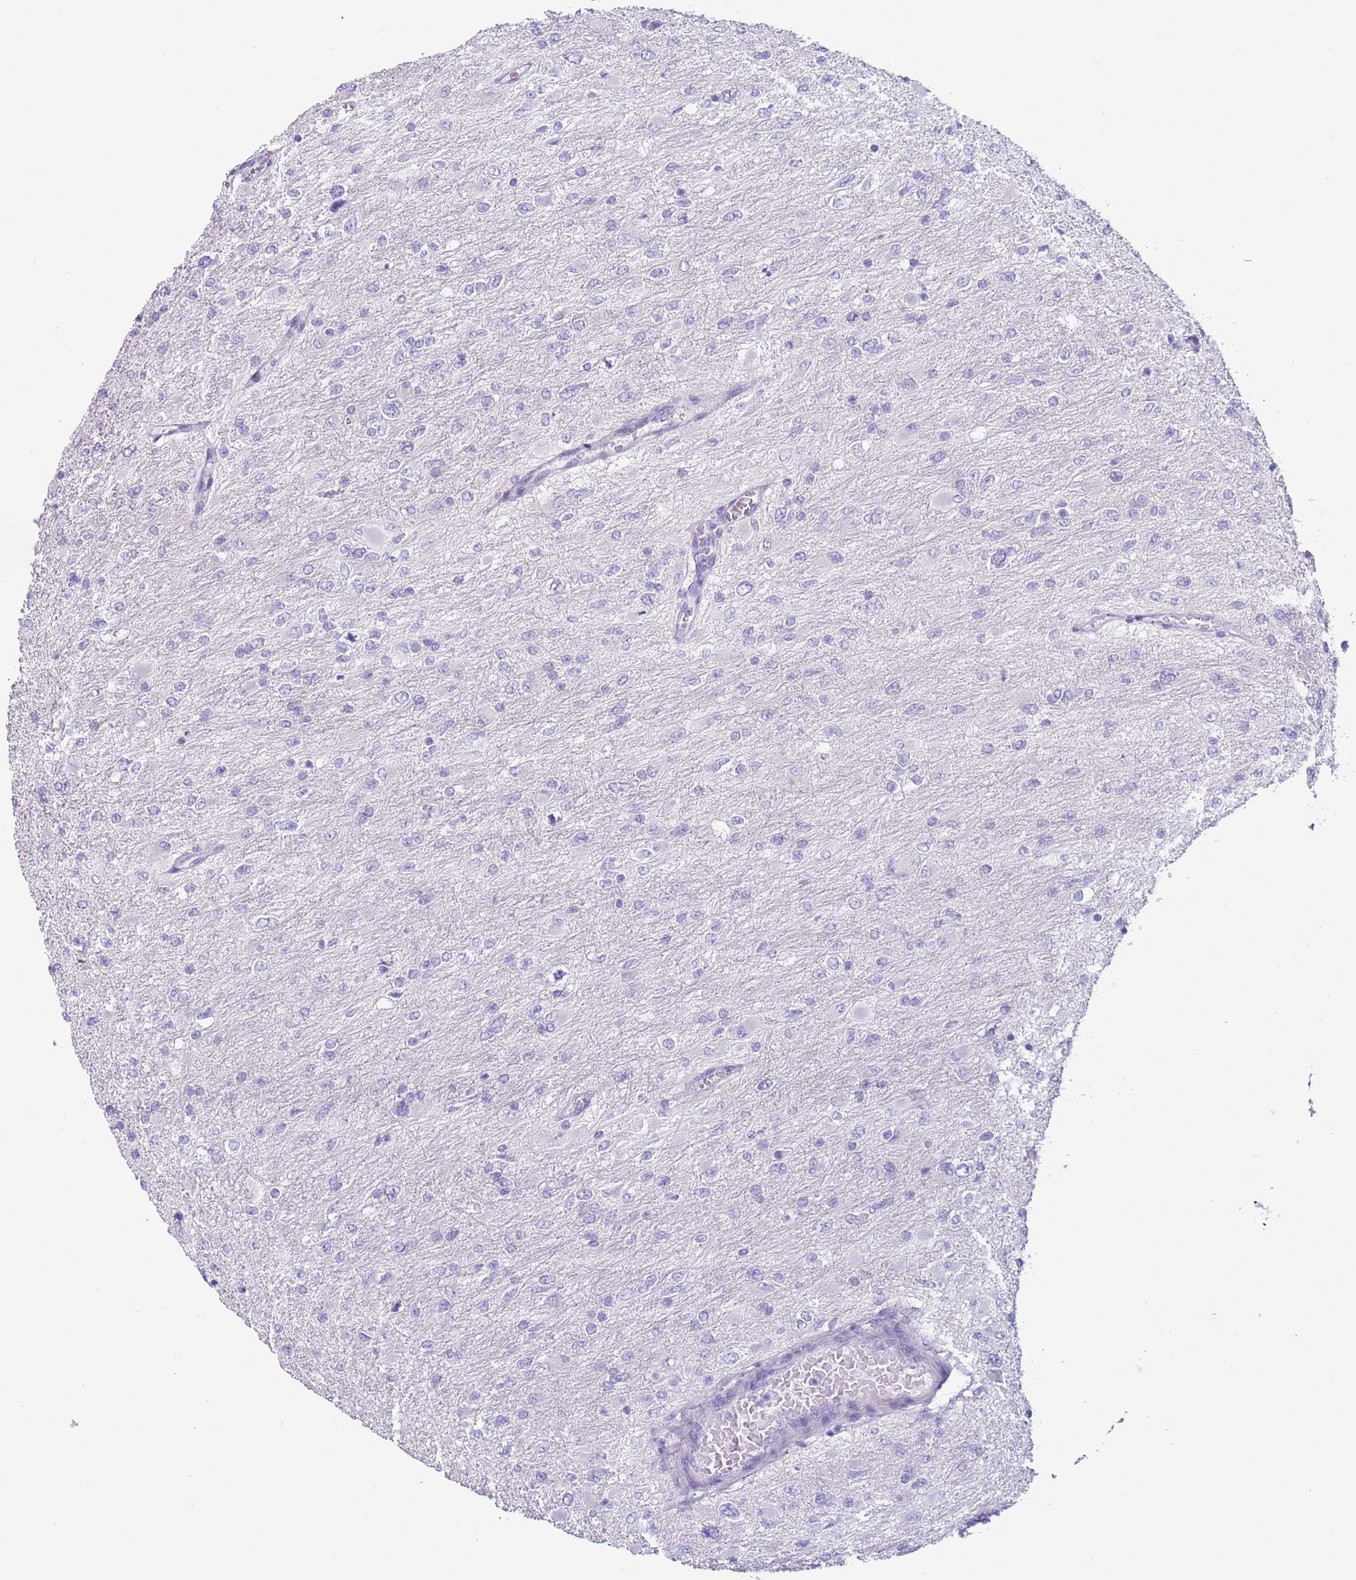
{"staining": {"intensity": "negative", "quantity": "none", "location": "none"}, "tissue": "glioma", "cell_type": "Tumor cells", "image_type": "cancer", "snomed": [{"axis": "morphology", "description": "Glioma, malignant, High grade"}, {"axis": "topography", "description": "Cerebral cortex"}], "caption": "An IHC photomicrograph of glioma is shown. There is no staining in tumor cells of glioma.", "gene": "NPAP1", "patient": {"sex": "female", "age": 36}}